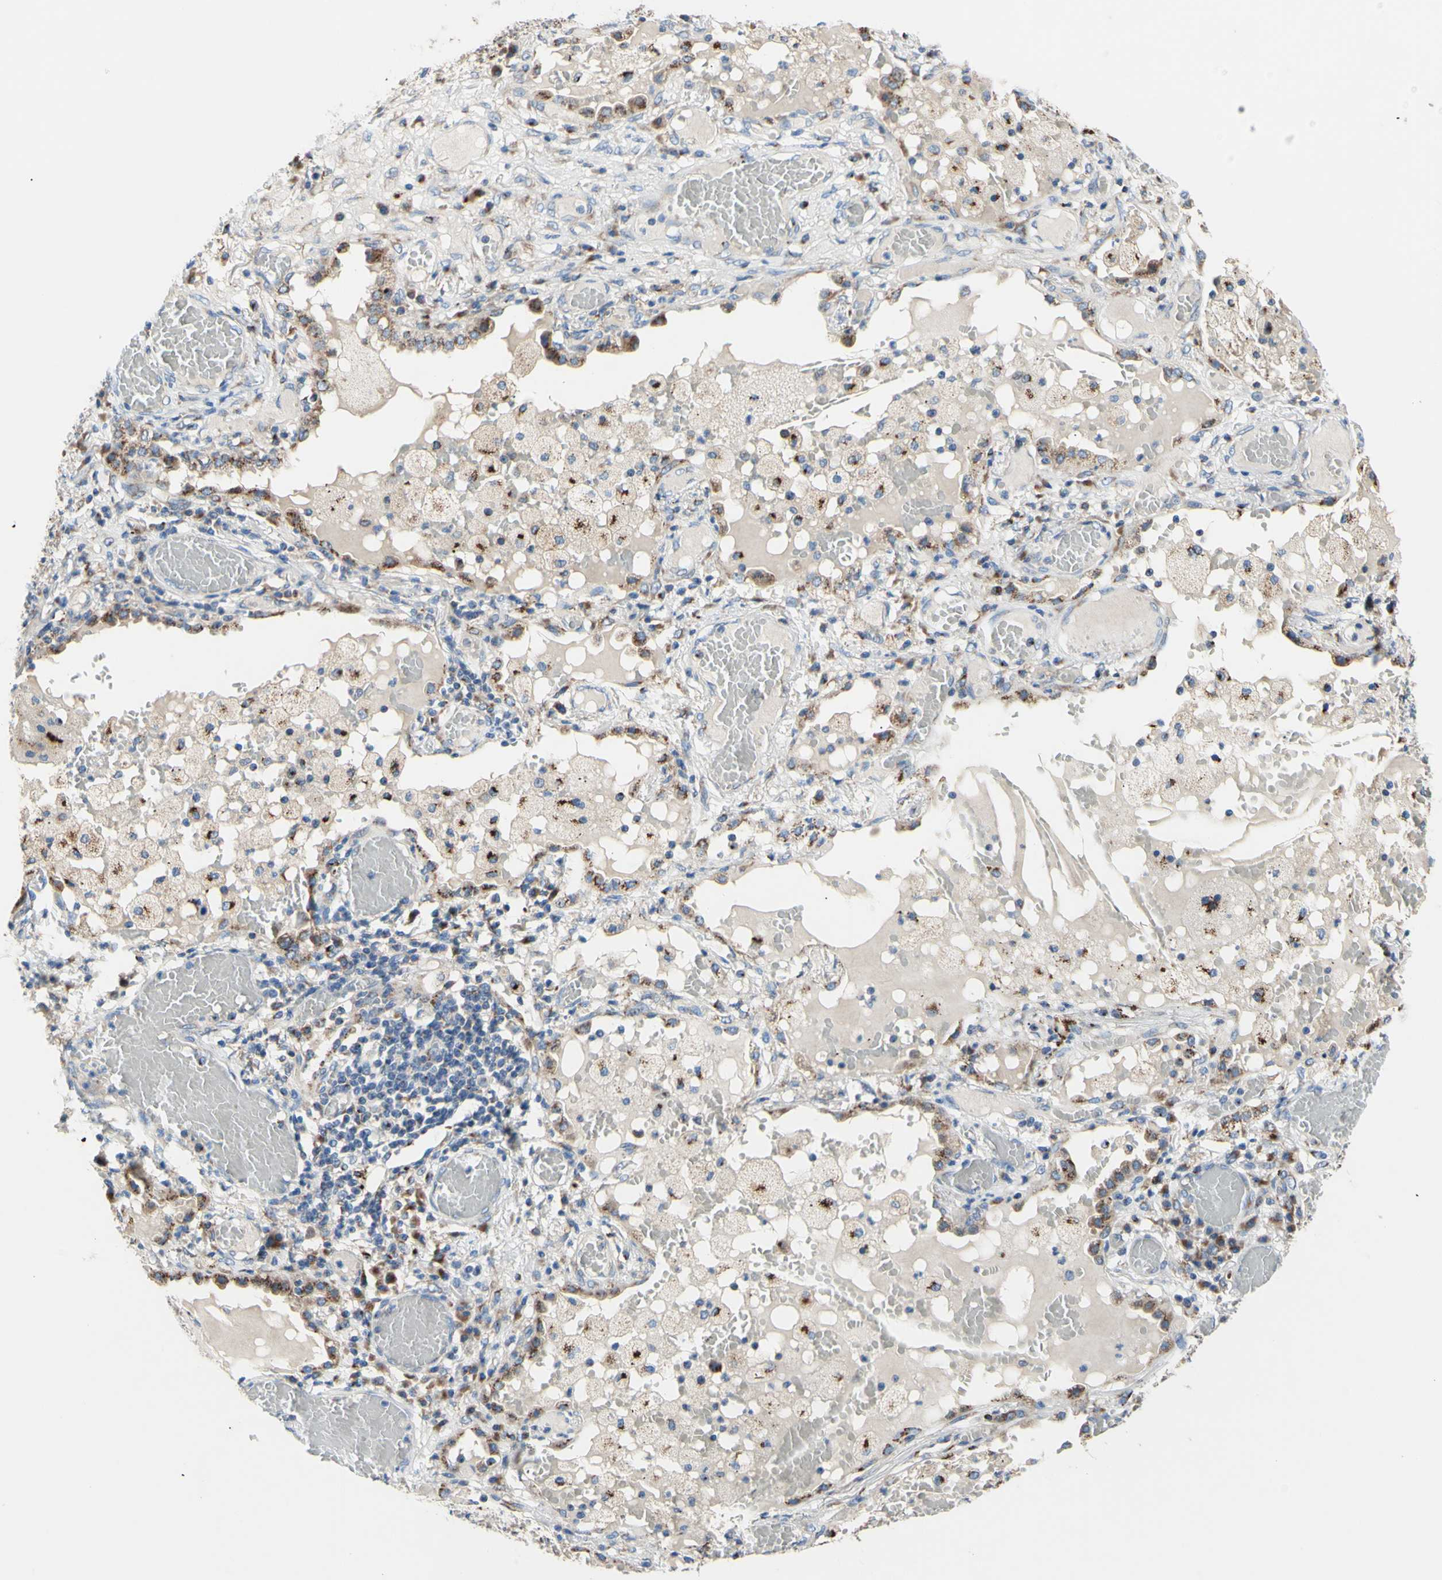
{"staining": {"intensity": "moderate", "quantity": "25%-75%", "location": "cytoplasmic/membranous"}, "tissue": "lung cancer", "cell_type": "Tumor cells", "image_type": "cancer", "snomed": [{"axis": "morphology", "description": "Squamous cell carcinoma, NOS"}, {"axis": "topography", "description": "Lung"}], "caption": "Immunohistochemistry (IHC) photomicrograph of neoplastic tissue: squamous cell carcinoma (lung) stained using immunohistochemistry (IHC) demonstrates medium levels of moderate protein expression localized specifically in the cytoplasmic/membranous of tumor cells, appearing as a cytoplasmic/membranous brown color.", "gene": "GALNT2", "patient": {"sex": "male", "age": 71}}